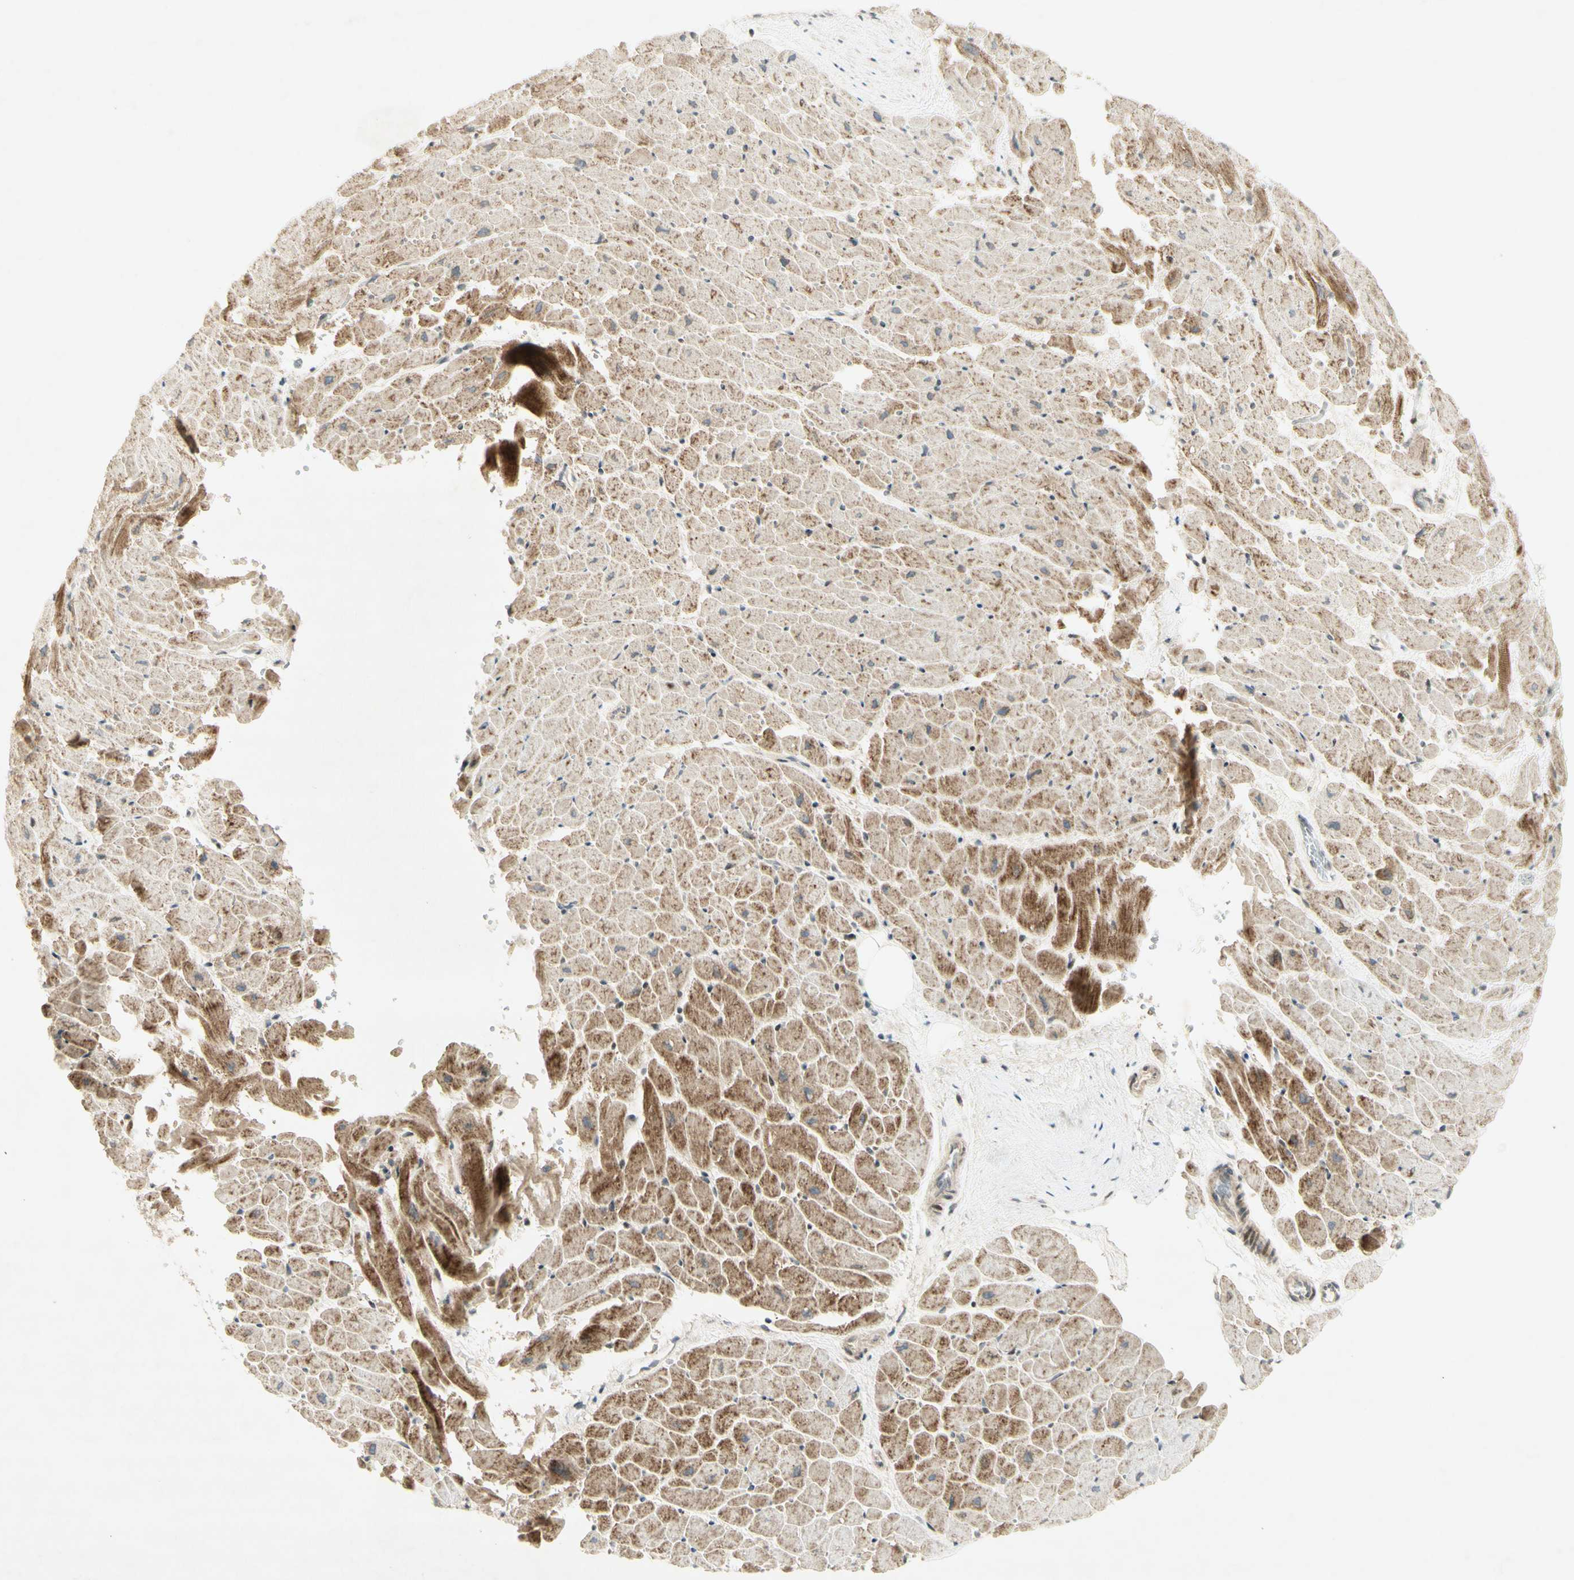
{"staining": {"intensity": "moderate", "quantity": "25%-75%", "location": "cytoplasmic/membranous"}, "tissue": "heart muscle", "cell_type": "Cardiomyocytes", "image_type": "normal", "snomed": [{"axis": "morphology", "description": "Normal tissue, NOS"}, {"axis": "topography", "description": "Heart"}], "caption": "High-power microscopy captured an immunohistochemistry (IHC) micrograph of benign heart muscle, revealing moderate cytoplasmic/membranous positivity in approximately 25%-75% of cardiomyocytes.", "gene": "ETF1", "patient": {"sex": "male", "age": 45}}